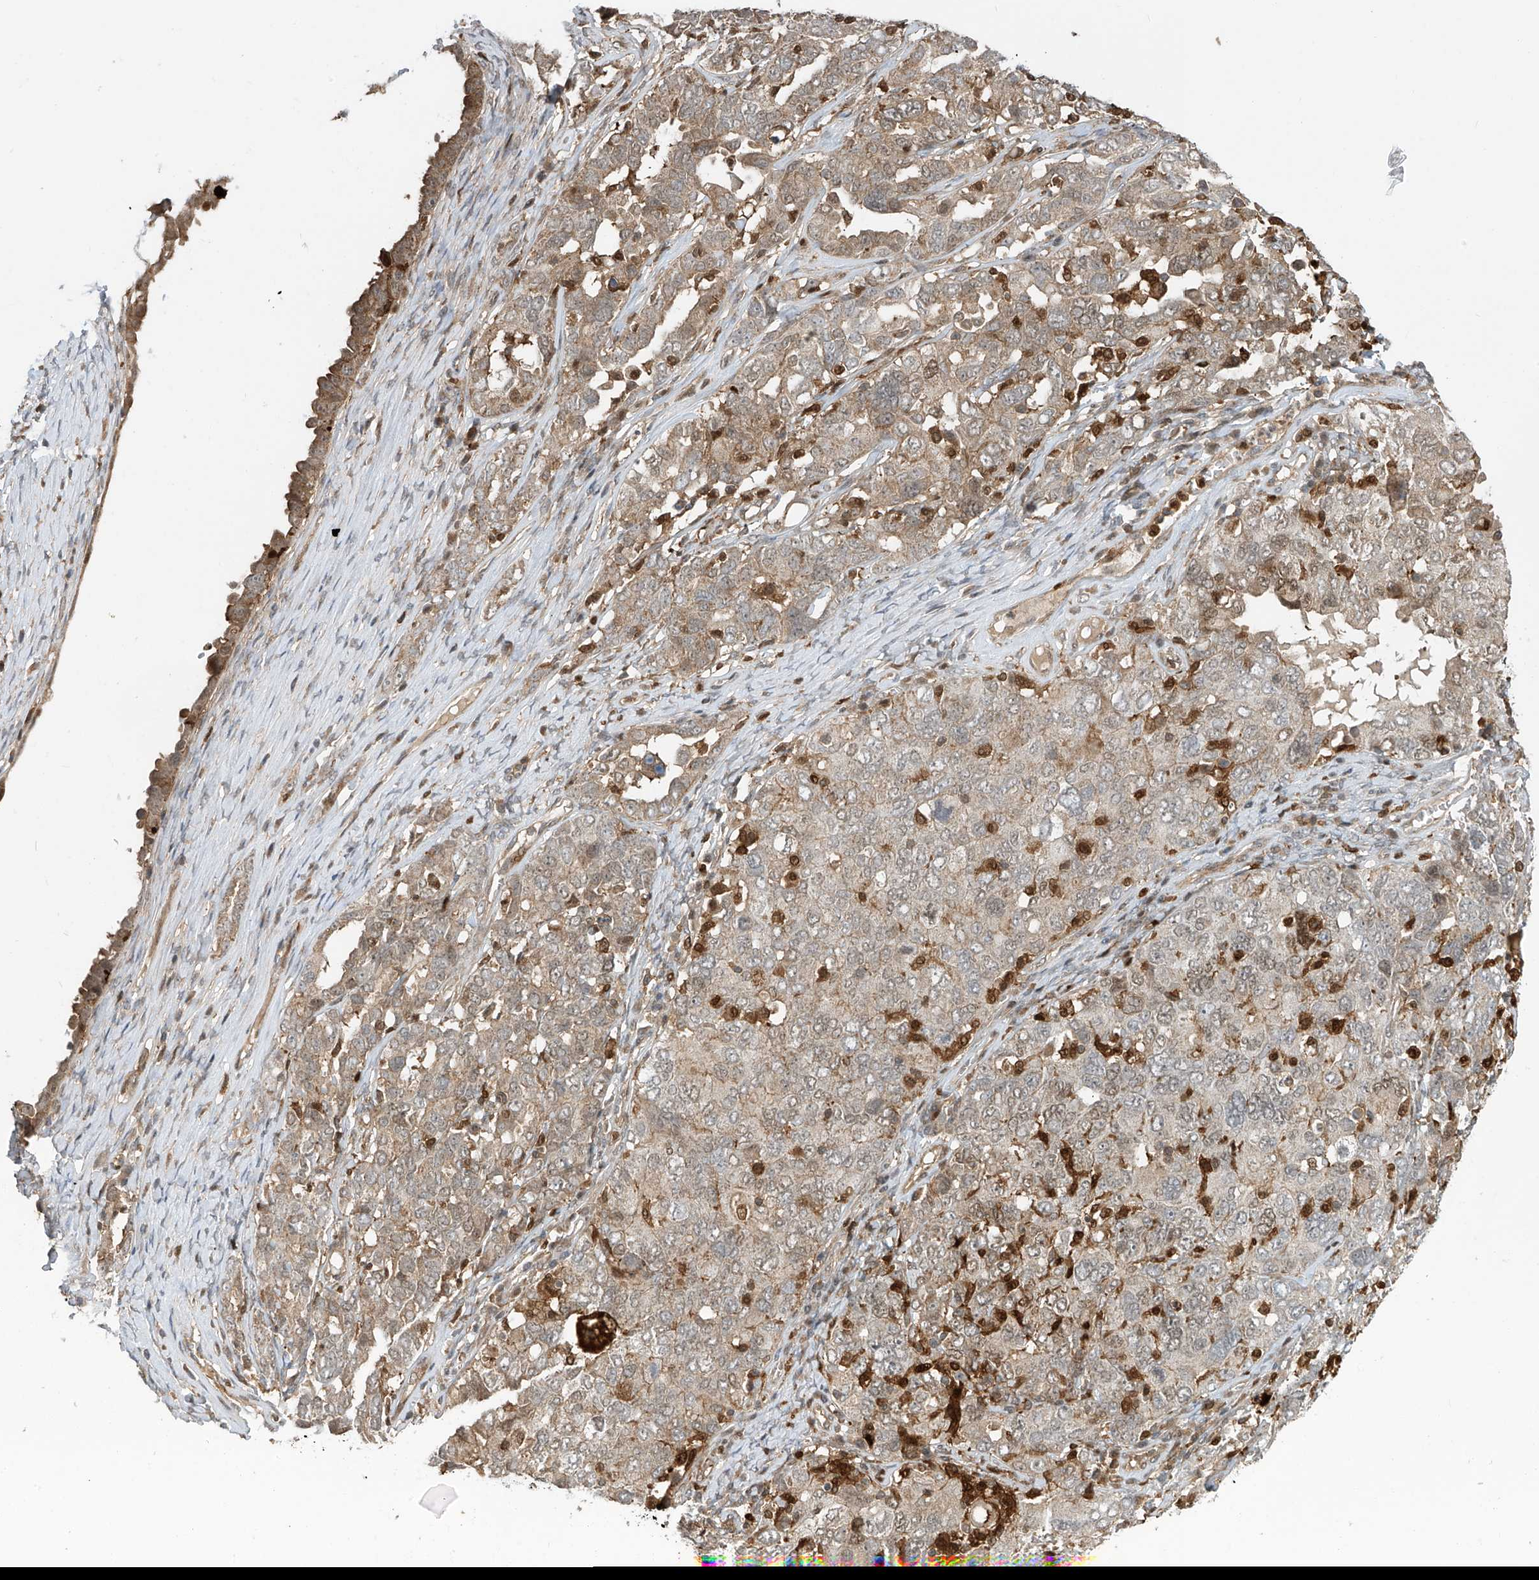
{"staining": {"intensity": "weak", "quantity": "25%-75%", "location": "cytoplasmic/membranous"}, "tissue": "ovarian cancer", "cell_type": "Tumor cells", "image_type": "cancer", "snomed": [{"axis": "morphology", "description": "Carcinoma, endometroid"}, {"axis": "topography", "description": "Ovary"}], "caption": "Immunohistochemistry (IHC) micrograph of human ovarian endometroid carcinoma stained for a protein (brown), which shows low levels of weak cytoplasmic/membranous staining in about 25%-75% of tumor cells.", "gene": "ATAD2B", "patient": {"sex": "female", "age": 62}}